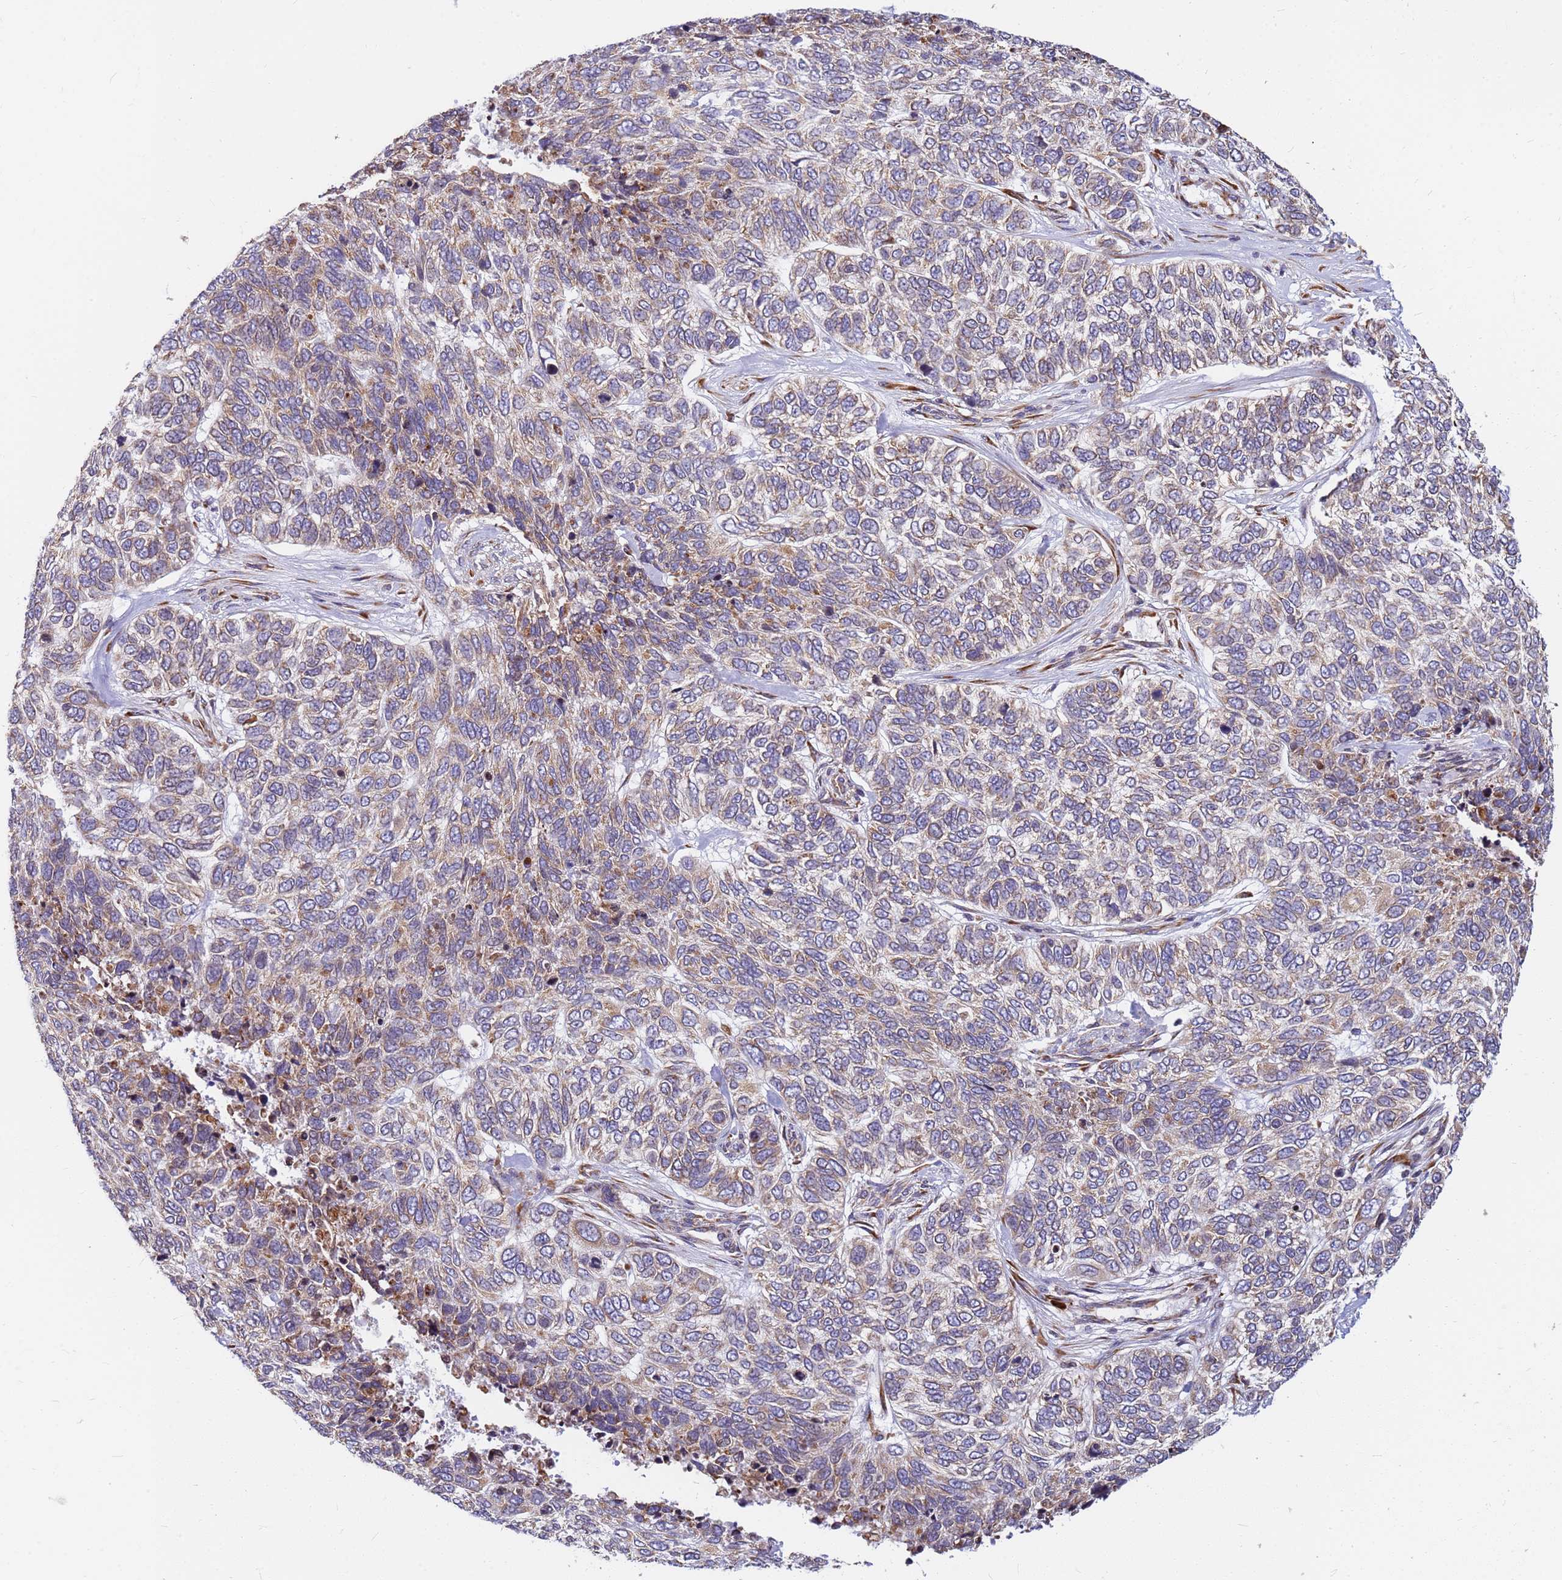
{"staining": {"intensity": "weak", "quantity": "25%-75%", "location": "cytoplasmic/membranous"}, "tissue": "skin cancer", "cell_type": "Tumor cells", "image_type": "cancer", "snomed": [{"axis": "morphology", "description": "Basal cell carcinoma"}, {"axis": "topography", "description": "Skin"}], "caption": "Skin basal cell carcinoma stained with IHC displays weak cytoplasmic/membranous positivity in about 25%-75% of tumor cells.", "gene": "SSR4", "patient": {"sex": "female", "age": 65}}